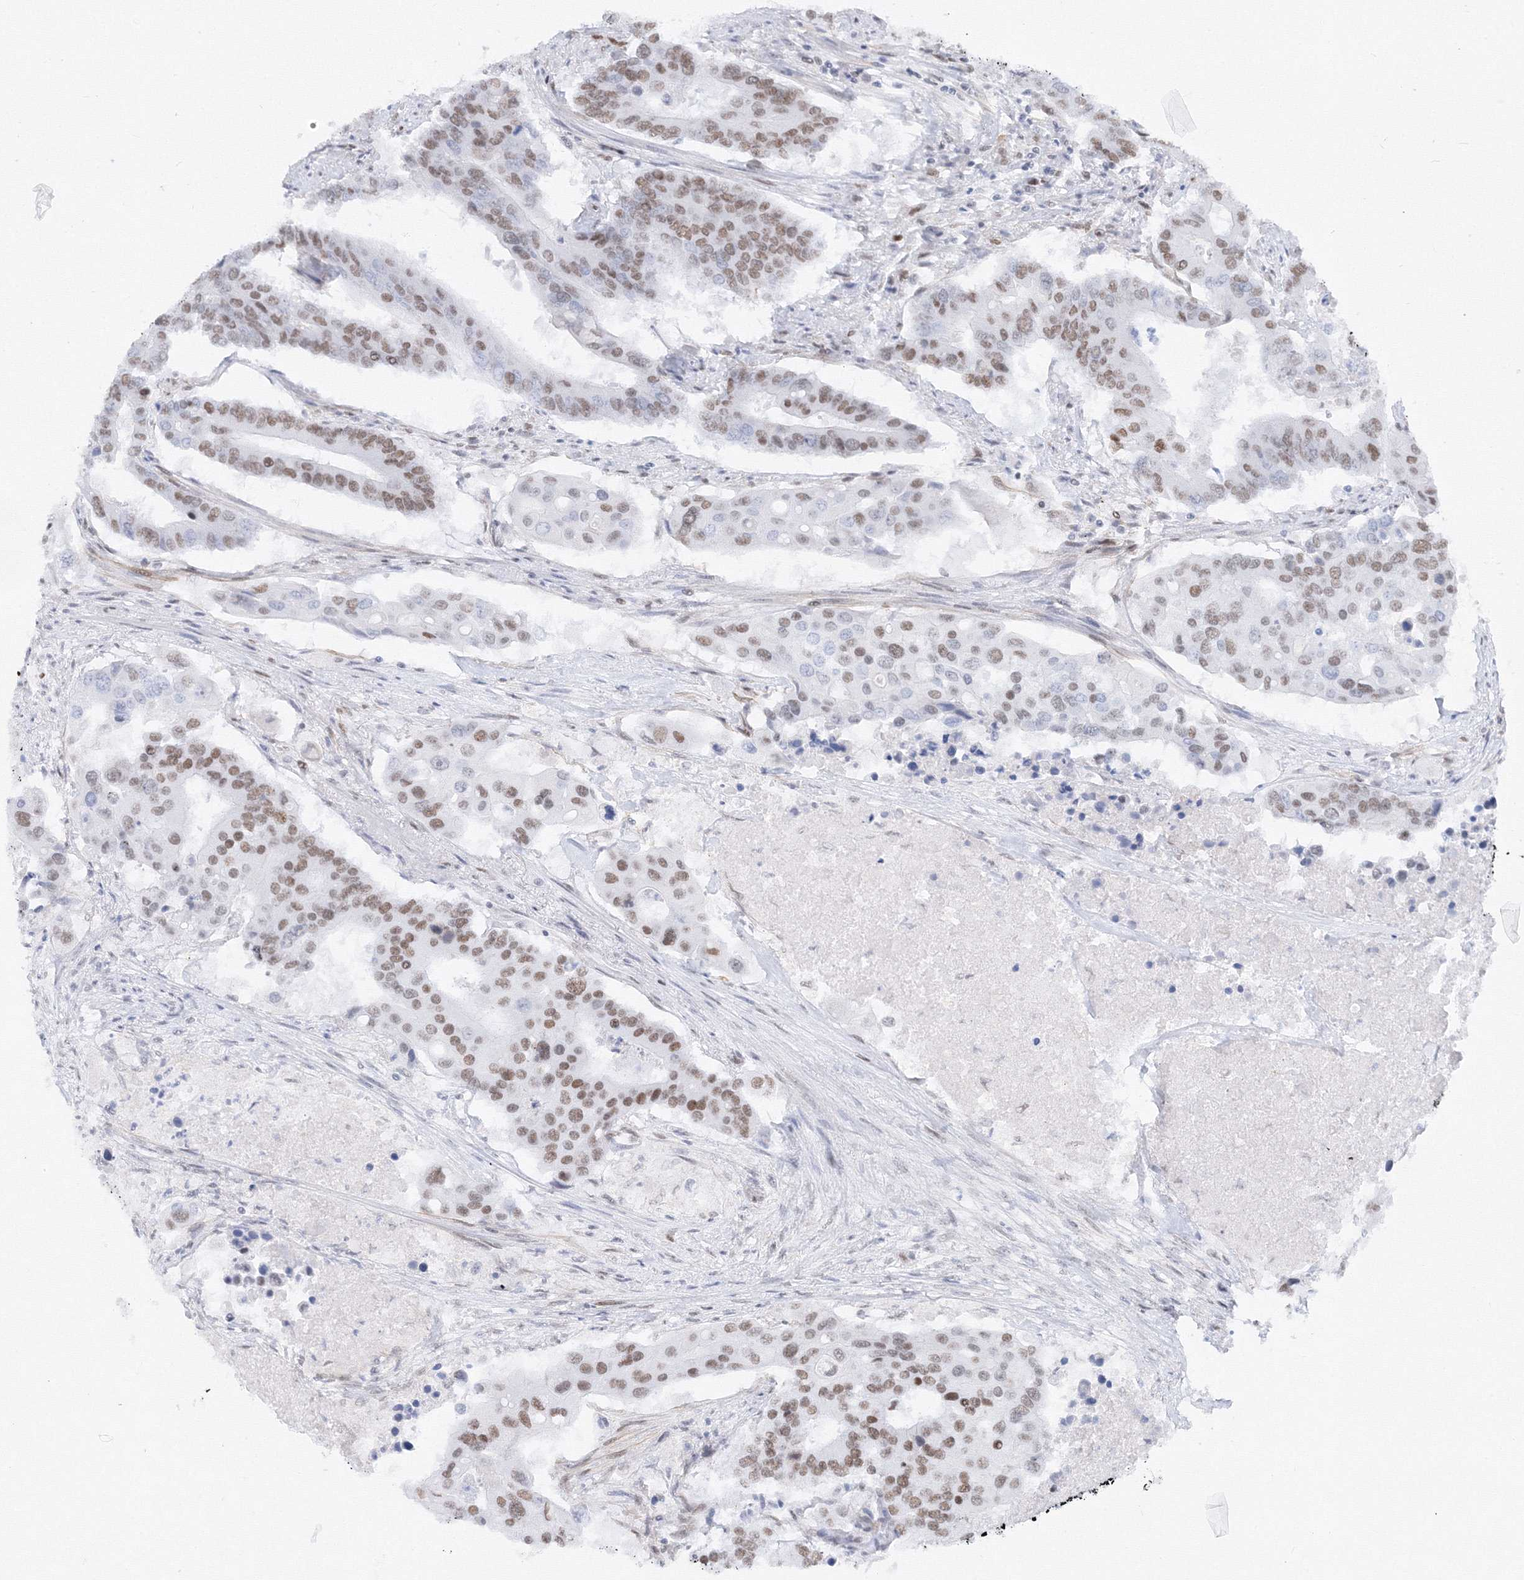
{"staining": {"intensity": "moderate", "quantity": "25%-75%", "location": "nuclear"}, "tissue": "colorectal cancer", "cell_type": "Tumor cells", "image_type": "cancer", "snomed": [{"axis": "morphology", "description": "Adenocarcinoma, NOS"}, {"axis": "topography", "description": "Colon"}], "caption": "Protein expression analysis of human colorectal cancer reveals moderate nuclear positivity in about 25%-75% of tumor cells. Ihc stains the protein in brown and the nuclei are stained blue.", "gene": "ZNF638", "patient": {"sex": "male", "age": 77}}